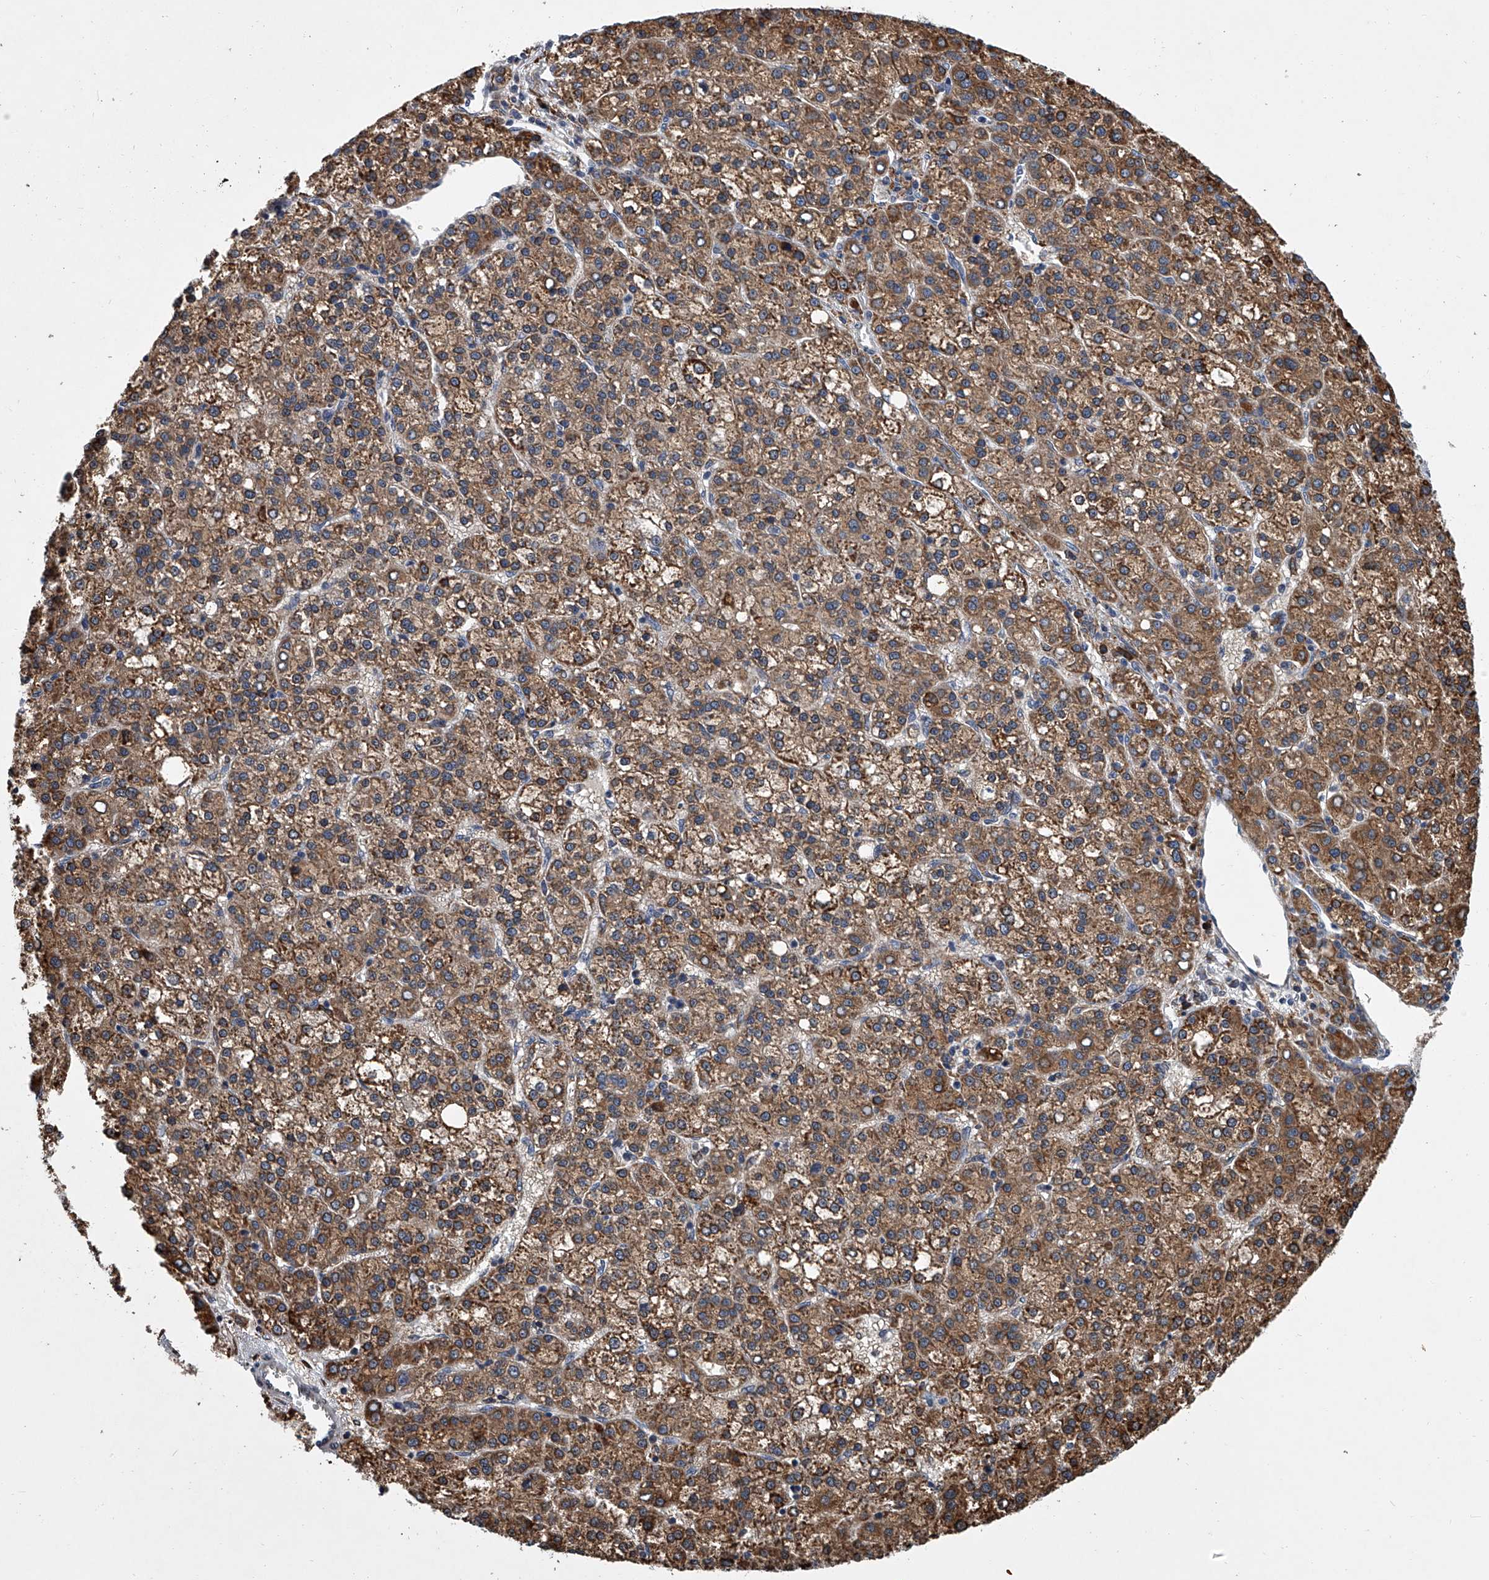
{"staining": {"intensity": "moderate", "quantity": ">75%", "location": "cytoplasmic/membranous"}, "tissue": "liver cancer", "cell_type": "Tumor cells", "image_type": "cancer", "snomed": [{"axis": "morphology", "description": "Carcinoma, Hepatocellular, NOS"}, {"axis": "topography", "description": "Liver"}], "caption": "Tumor cells display medium levels of moderate cytoplasmic/membranous staining in approximately >75% of cells in hepatocellular carcinoma (liver).", "gene": "TMEM63C", "patient": {"sex": "female", "age": 58}}